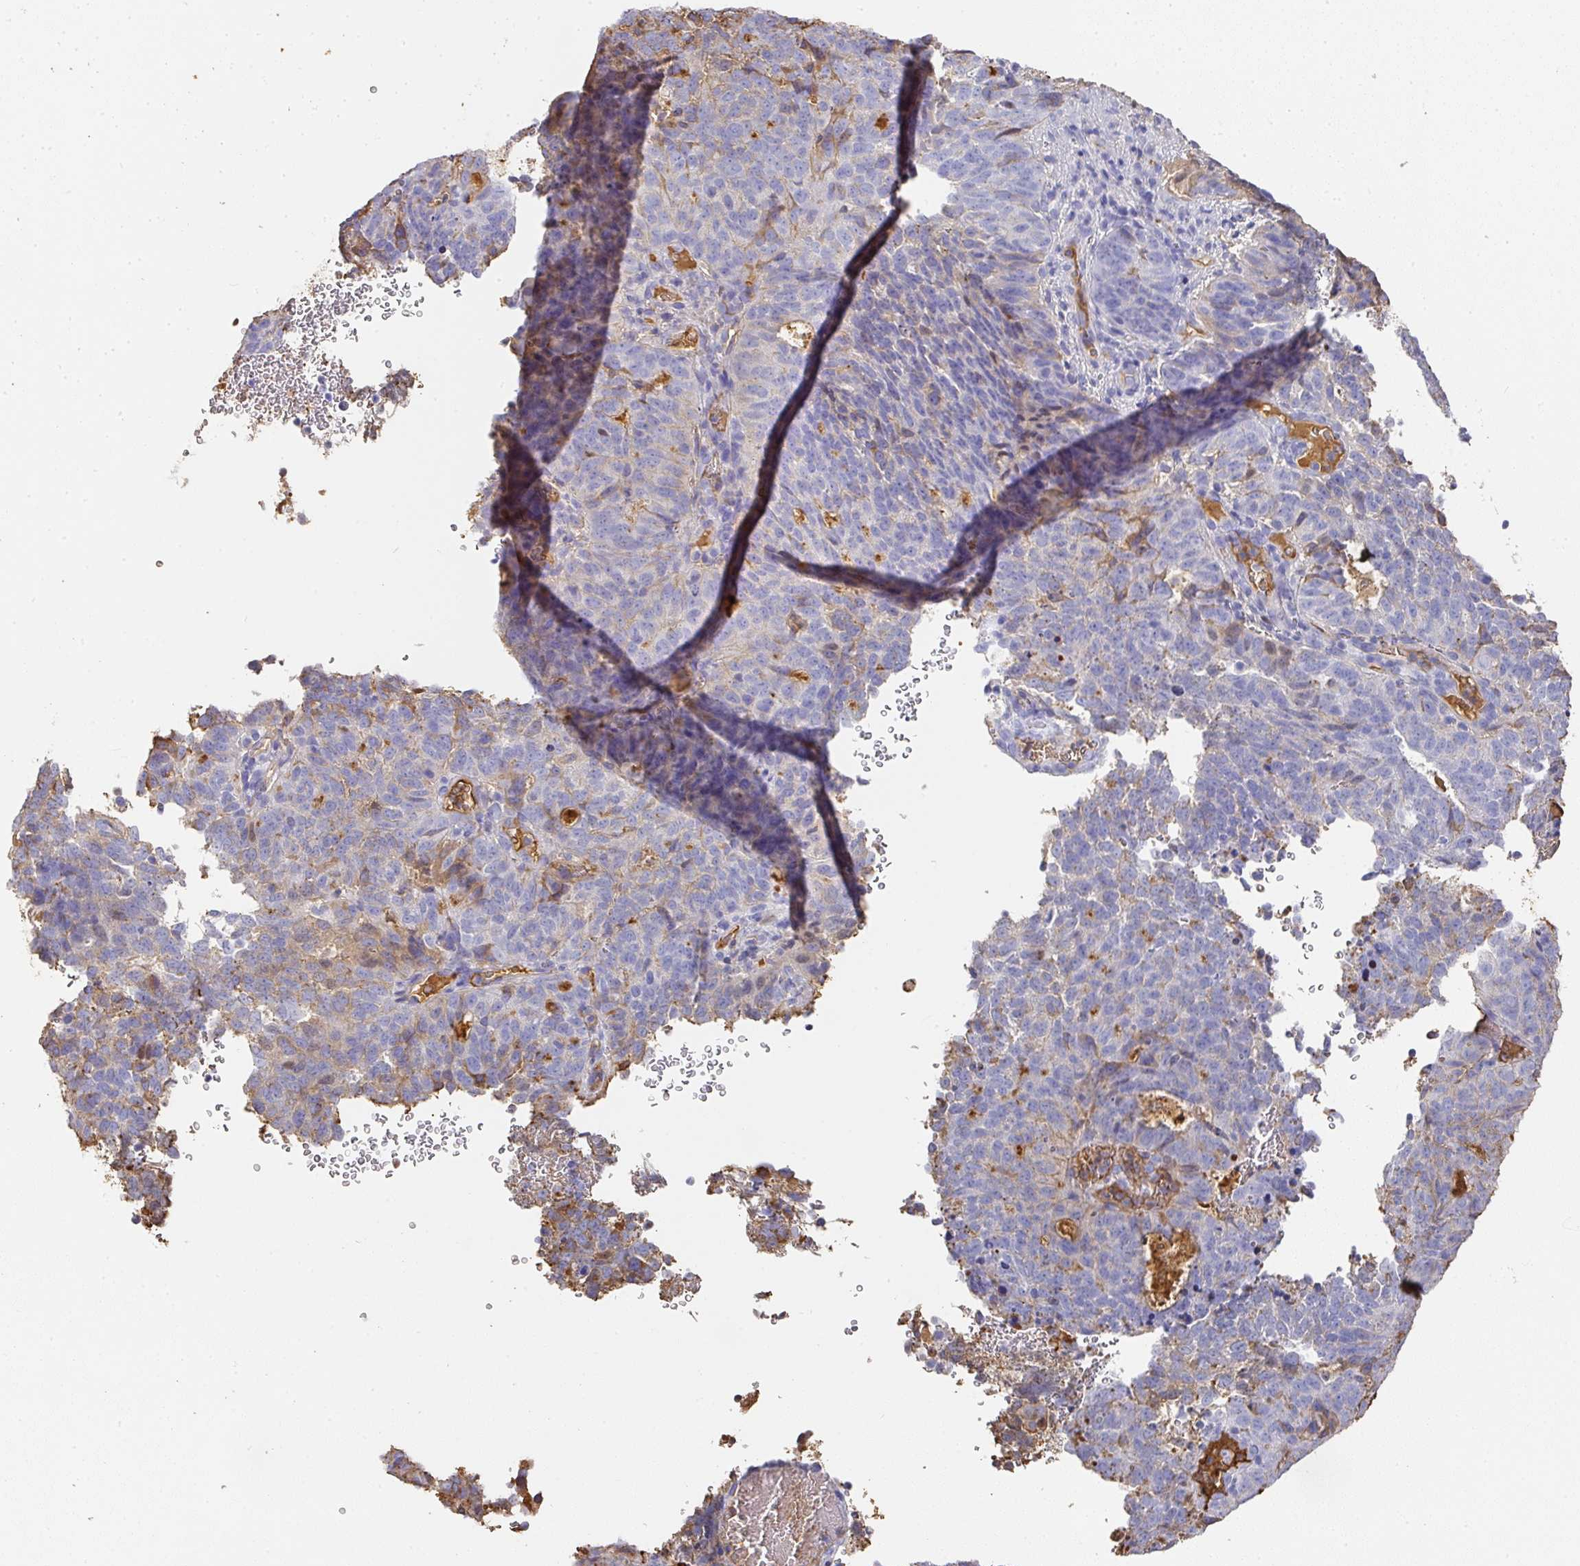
{"staining": {"intensity": "negative", "quantity": "none", "location": "none"}, "tissue": "cervical cancer", "cell_type": "Tumor cells", "image_type": "cancer", "snomed": [{"axis": "morphology", "description": "Adenocarcinoma, NOS"}, {"axis": "topography", "description": "Cervix"}], "caption": "A photomicrograph of human adenocarcinoma (cervical) is negative for staining in tumor cells.", "gene": "ALB", "patient": {"sex": "female", "age": 38}}